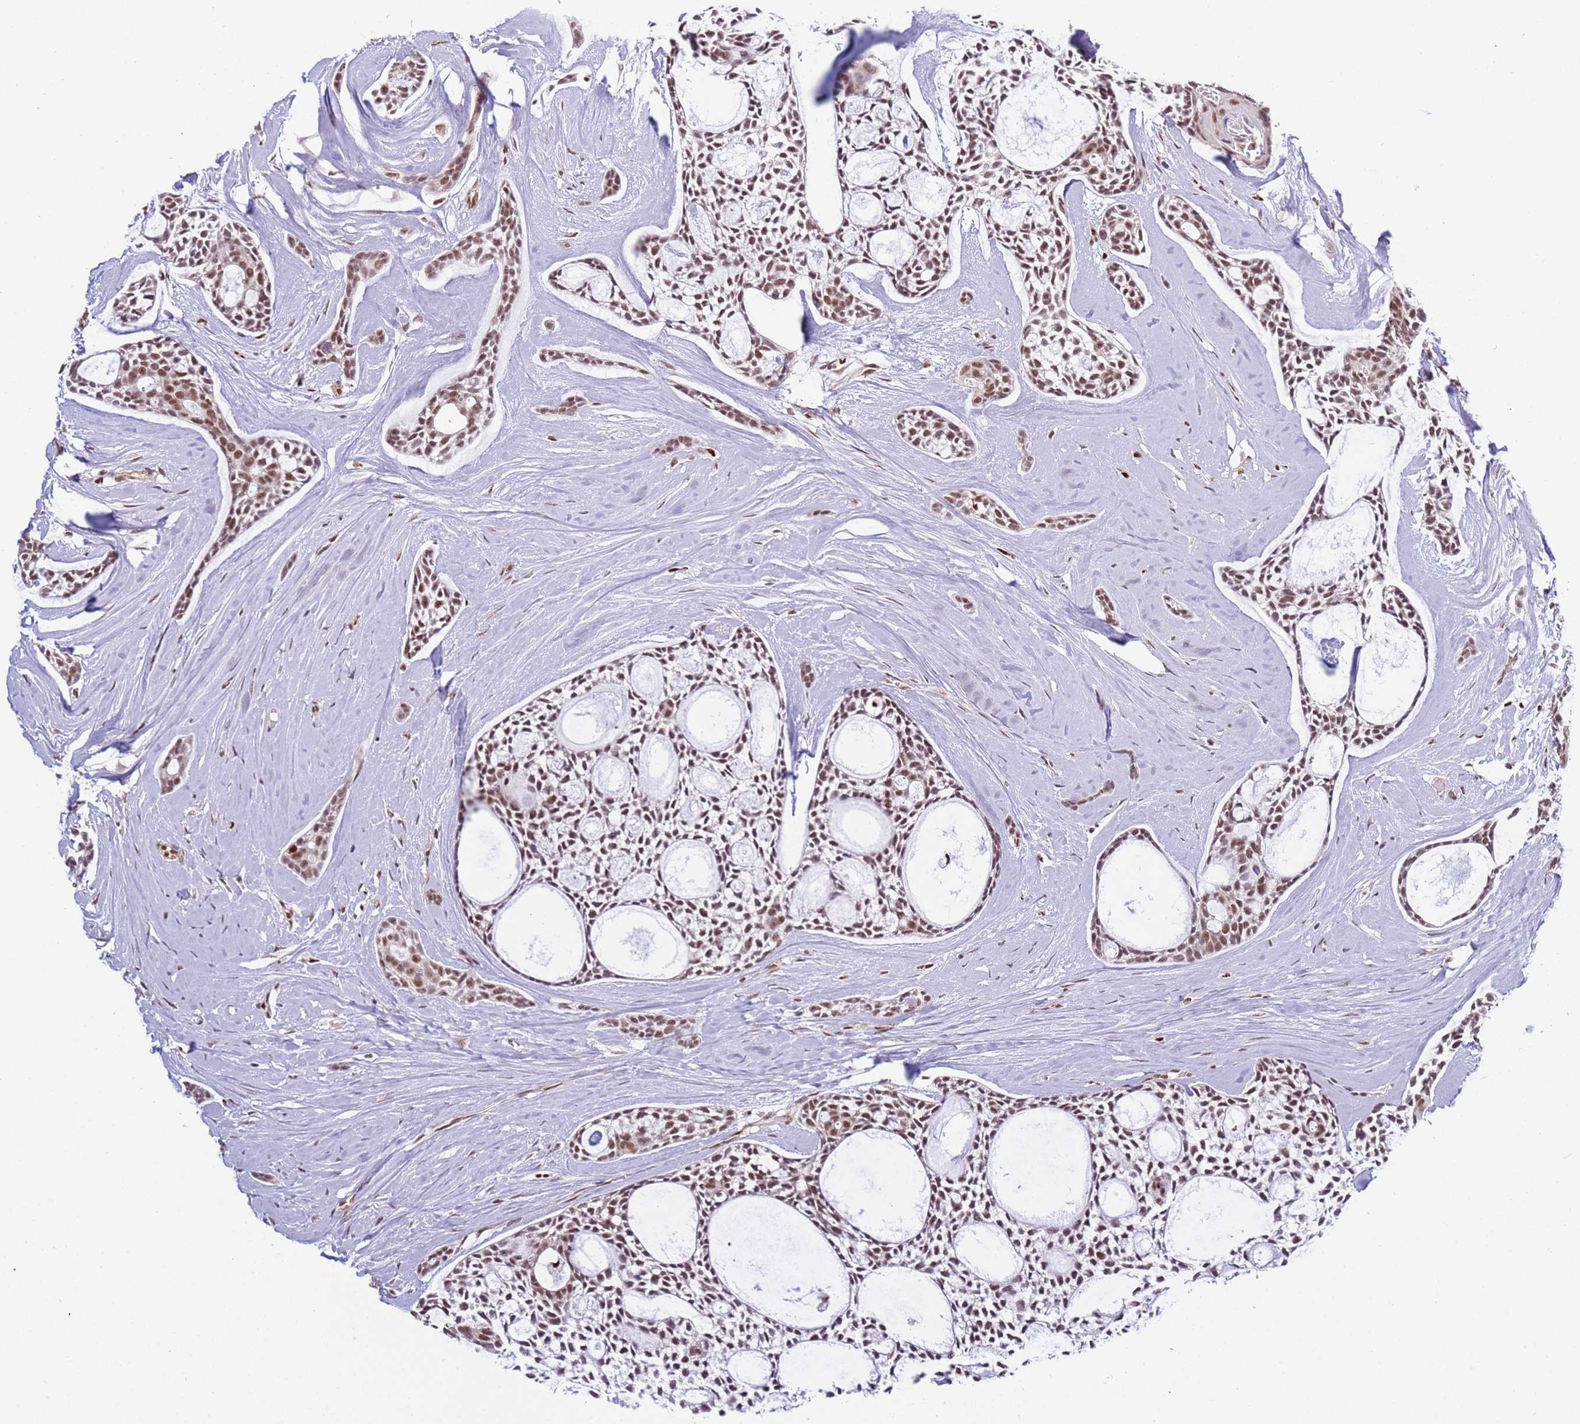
{"staining": {"intensity": "moderate", "quantity": ">75%", "location": "nuclear"}, "tissue": "head and neck cancer", "cell_type": "Tumor cells", "image_type": "cancer", "snomed": [{"axis": "morphology", "description": "Adenocarcinoma, NOS"}, {"axis": "topography", "description": "Subcutis"}, {"axis": "topography", "description": "Head-Neck"}], "caption": "IHC (DAB (3,3'-diaminobenzidine)) staining of head and neck adenocarcinoma shows moderate nuclear protein staining in about >75% of tumor cells.", "gene": "PRPF6", "patient": {"sex": "female", "age": 73}}